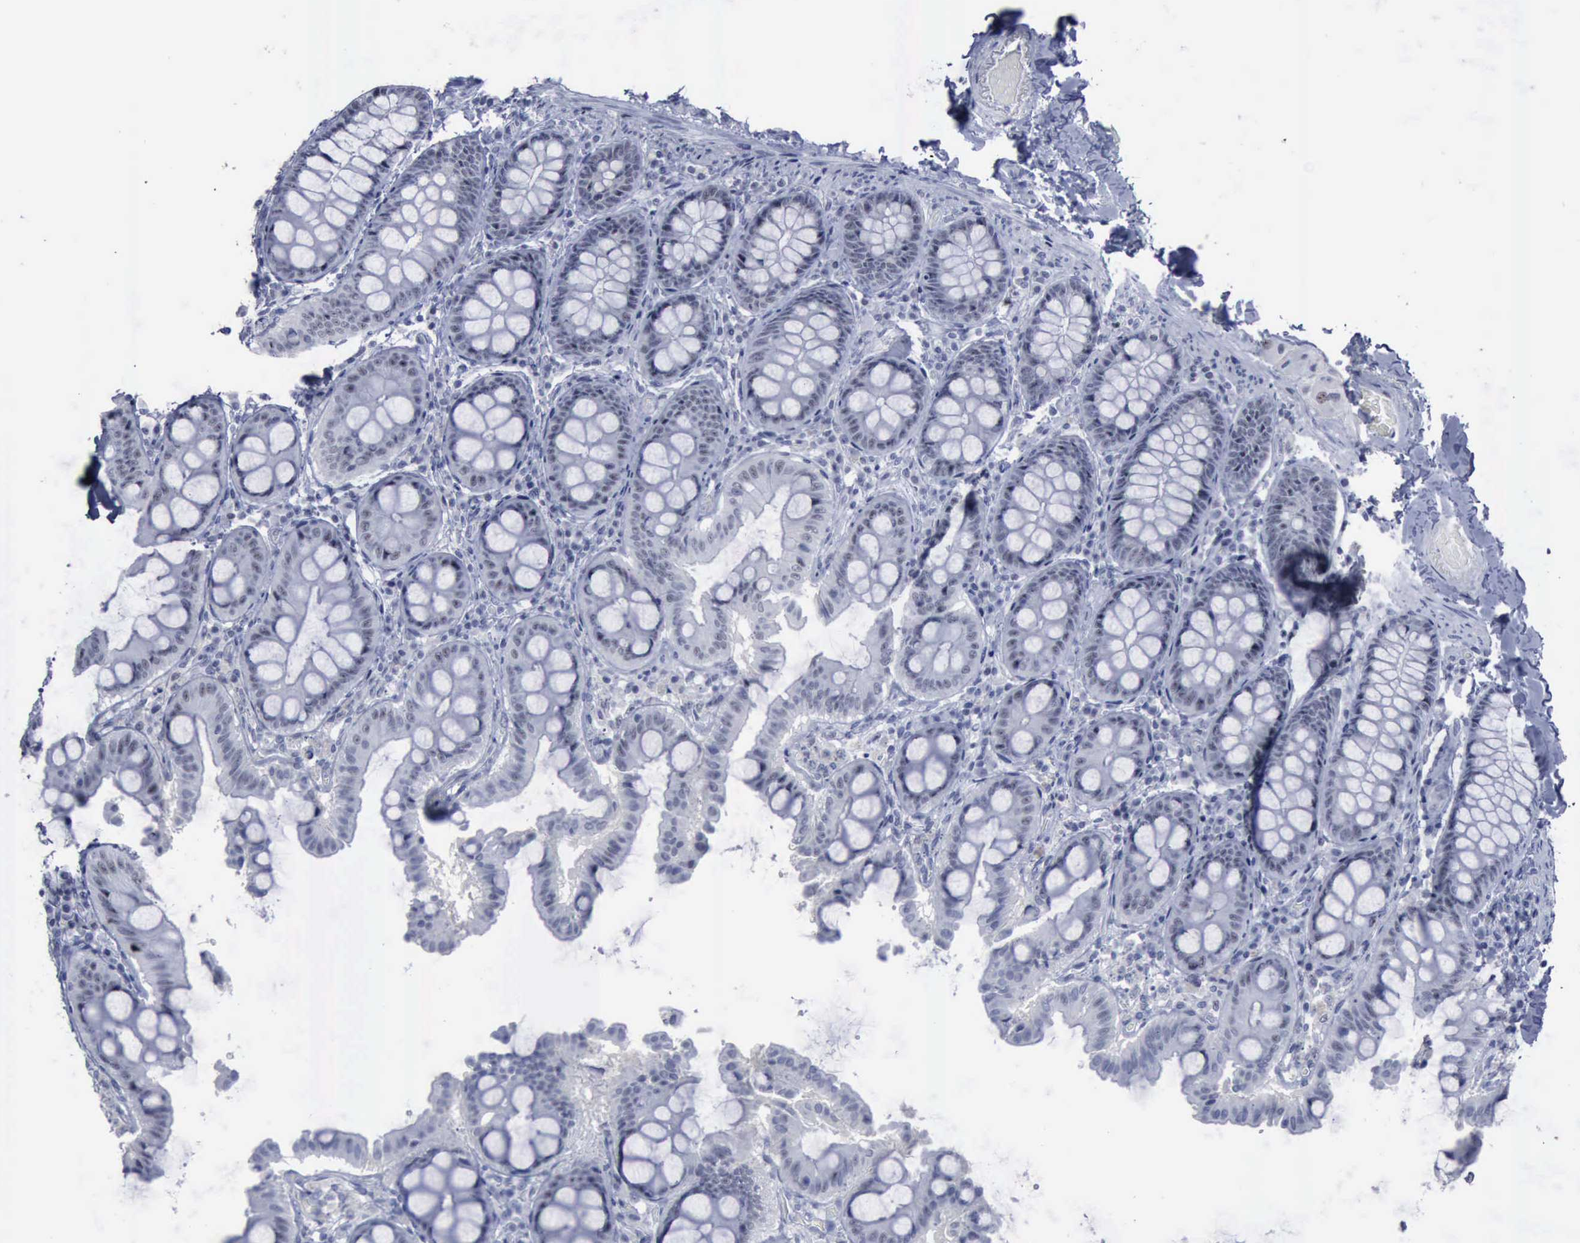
{"staining": {"intensity": "negative", "quantity": "none", "location": "none"}, "tissue": "colon", "cell_type": "Endothelial cells", "image_type": "normal", "snomed": [{"axis": "morphology", "description": "Normal tissue, NOS"}, {"axis": "topography", "description": "Colon"}], "caption": "DAB immunohistochemical staining of benign colon displays no significant expression in endothelial cells.", "gene": "BRD1", "patient": {"sex": "female", "age": 61}}